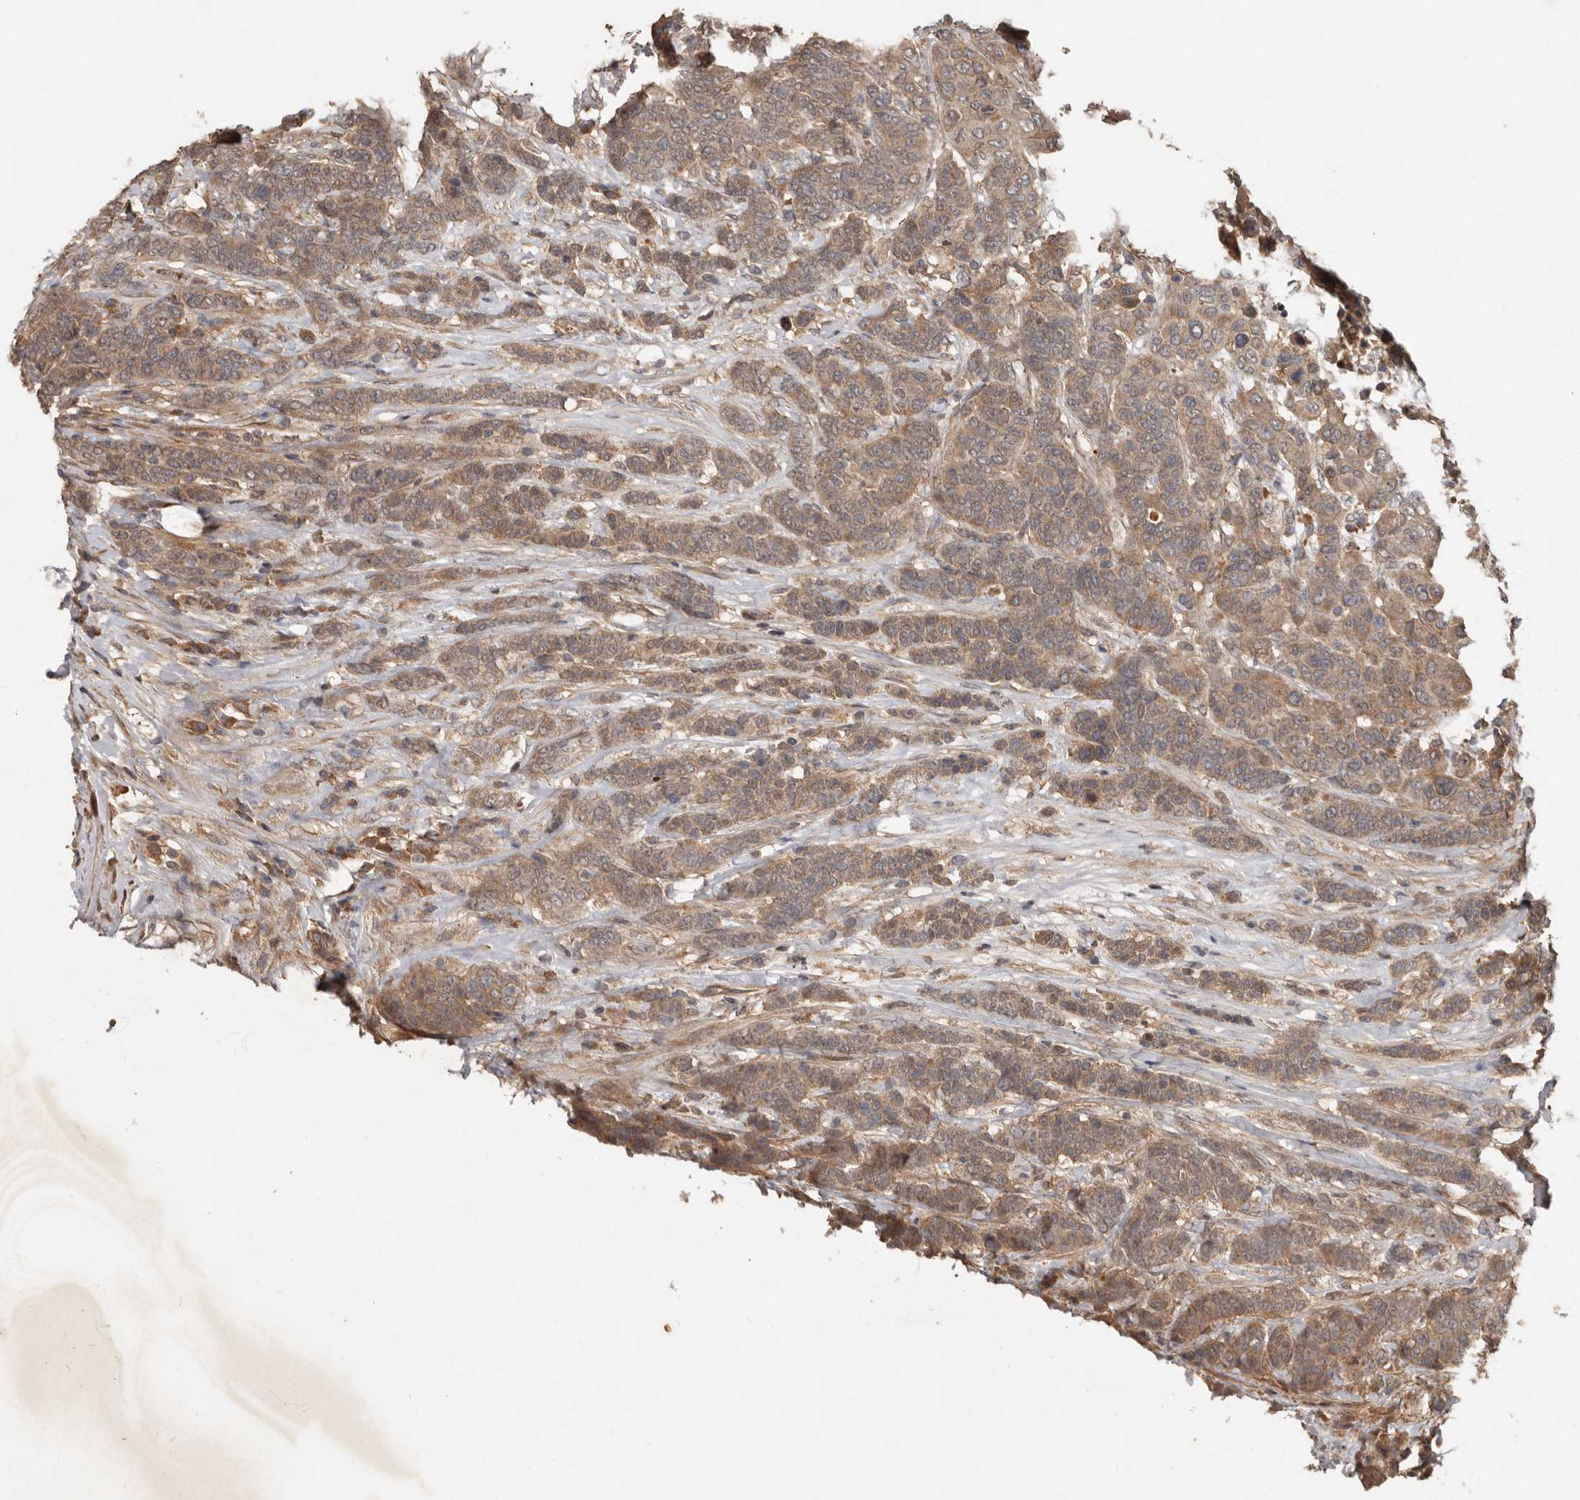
{"staining": {"intensity": "moderate", "quantity": ">75%", "location": "cytoplasmic/membranous"}, "tissue": "breast cancer", "cell_type": "Tumor cells", "image_type": "cancer", "snomed": [{"axis": "morphology", "description": "Duct carcinoma"}, {"axis": "topography", "description": "Breast"}], "caption": "The photomicrograph reveals immunohistochemical staining of invasive ductal carcinoma (breast). There is moderate cytoplasmic/membranous staining is present in about >75% of tumor cells.", "gene": "KIF26B", "patient": {"sex": "female", "age": 37}}